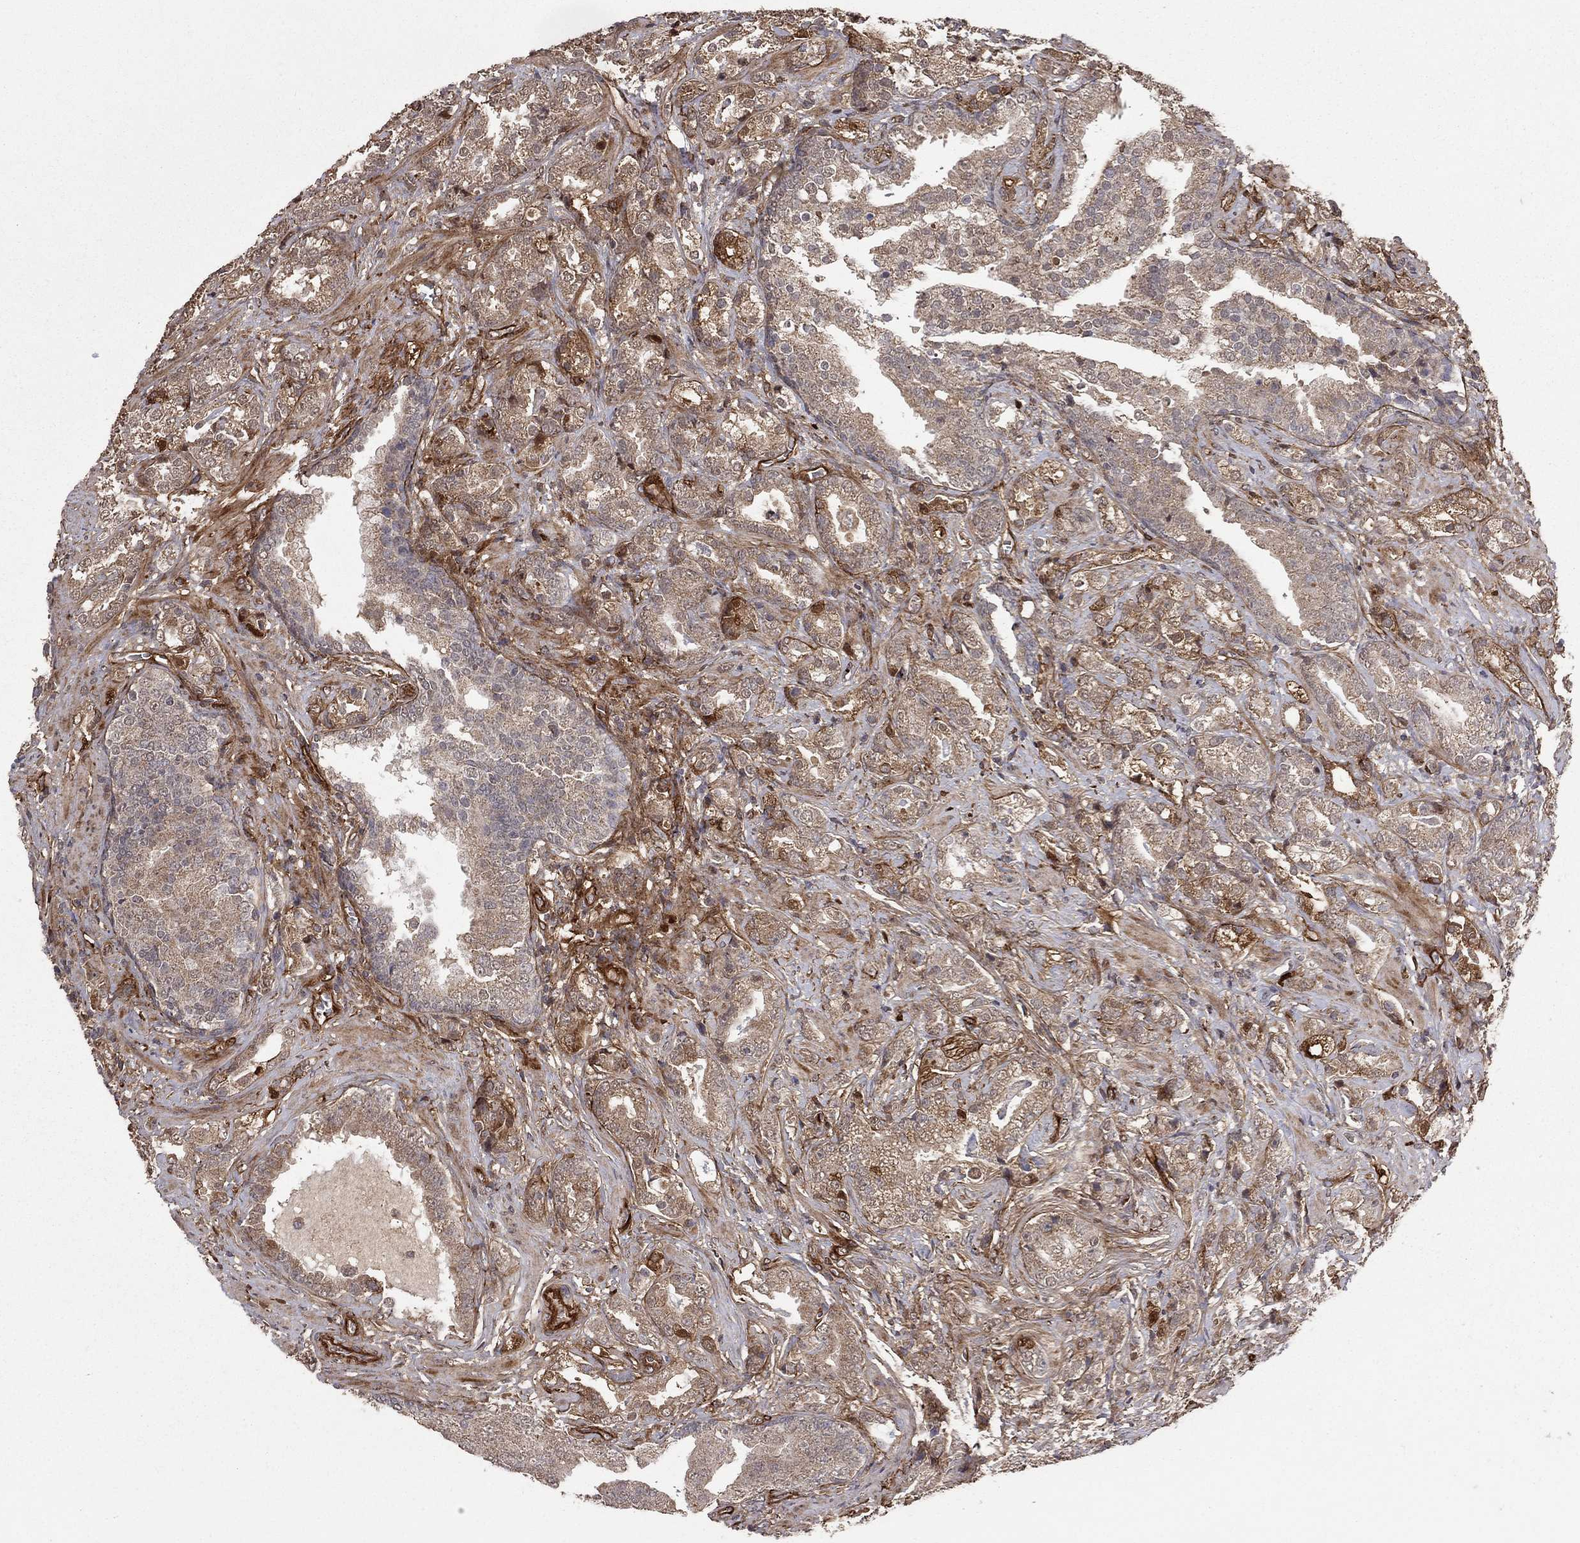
{"staining": {"intensity": "negative", "quantity": "none", "location": "none"}, "tissue": "prostate cancer", "cell_type": "Tumor cells", "image_type": "cancer", "snomed": [{"axis": "morphology", "description": "Adenocarcinoma, NOS"}, {"axis": "topography", "description": "Prostate"}], "caption": "A micrograph of human prostate cancer (adenocarcinoma) is negative for staining in tumor cells.", "gene": "COL18A1", "patient": {"sex": "male", "age": 57}}